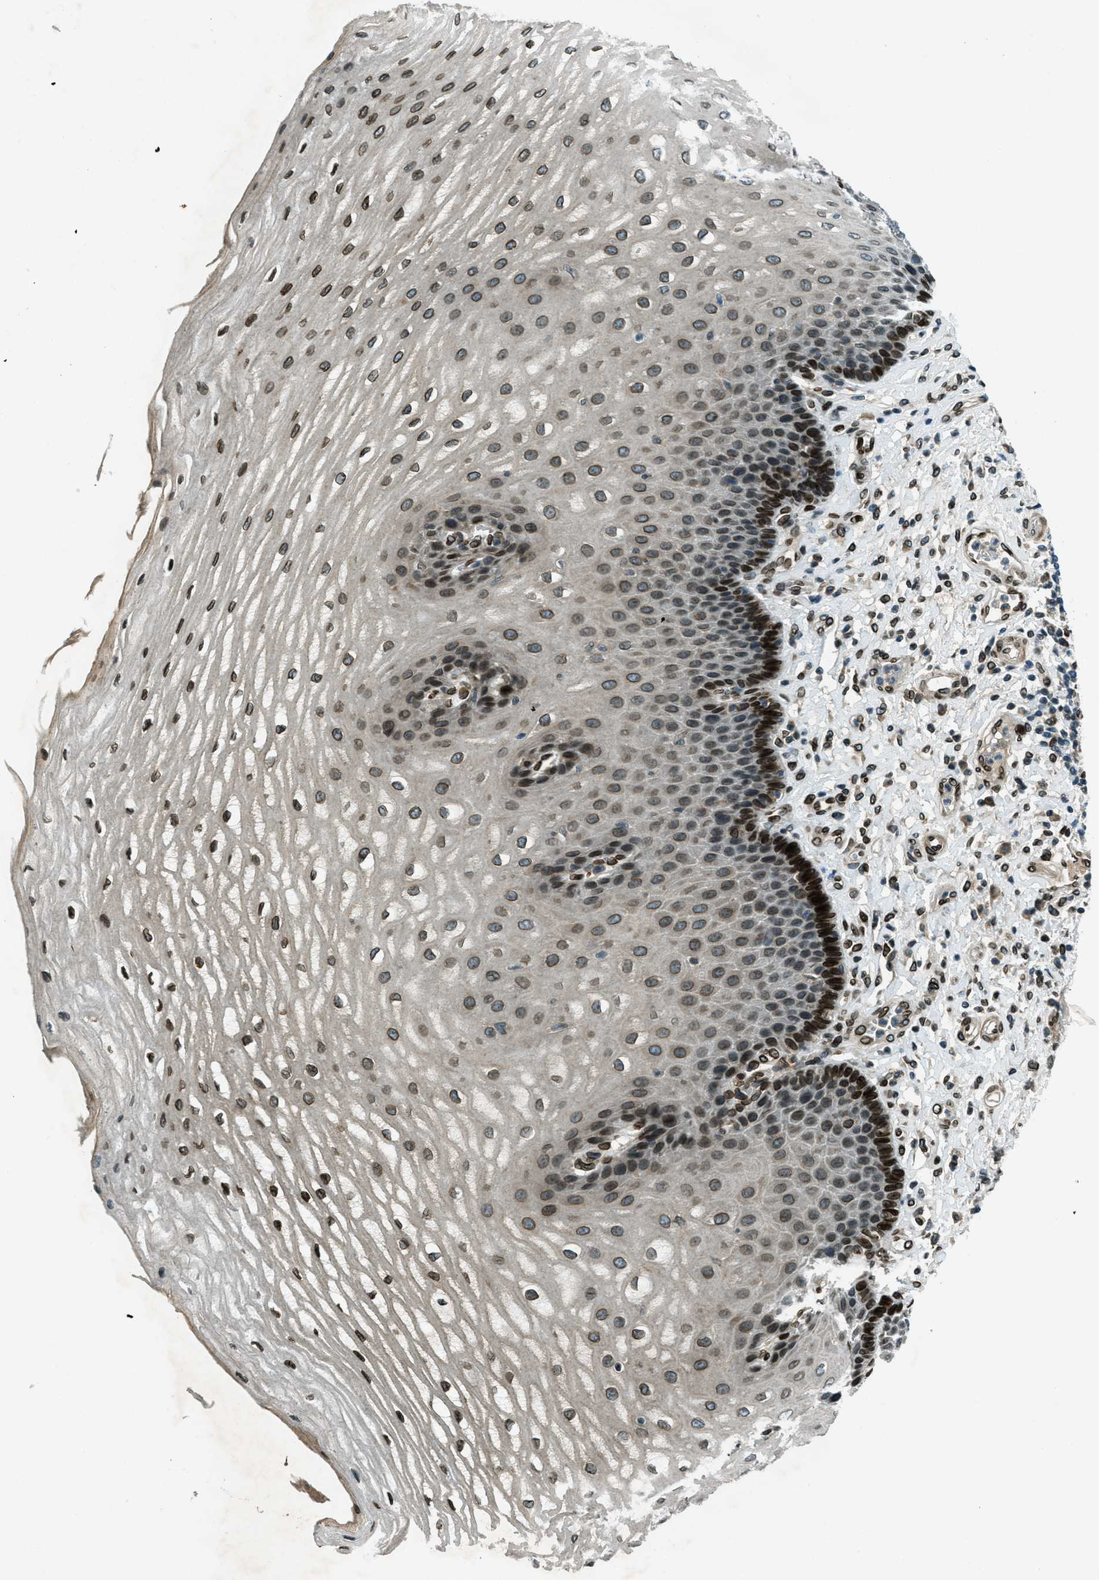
{"staining": {"intensity": "strong", "quantity": ">75%", "location": "cytoplasmic/membranous,nuclear"}, "tissue": "esophagus", "cell_type": "Squamous epithelial cells", "image_type": "normal", "snomed": [{"axis": "morphology", "description": "Normal tissue, NOS"}, {"axis": "topography", "description": "Esophagus"}], "caption": "IHC of unremarkable human esophagus demonstrates high levels of strong cytoplasmic/membranous,nuclear staining in approximately >75% of squamous epithelial cells.", "gene": "LEMD2", "patient": {"sex": "male", "age": 54}}